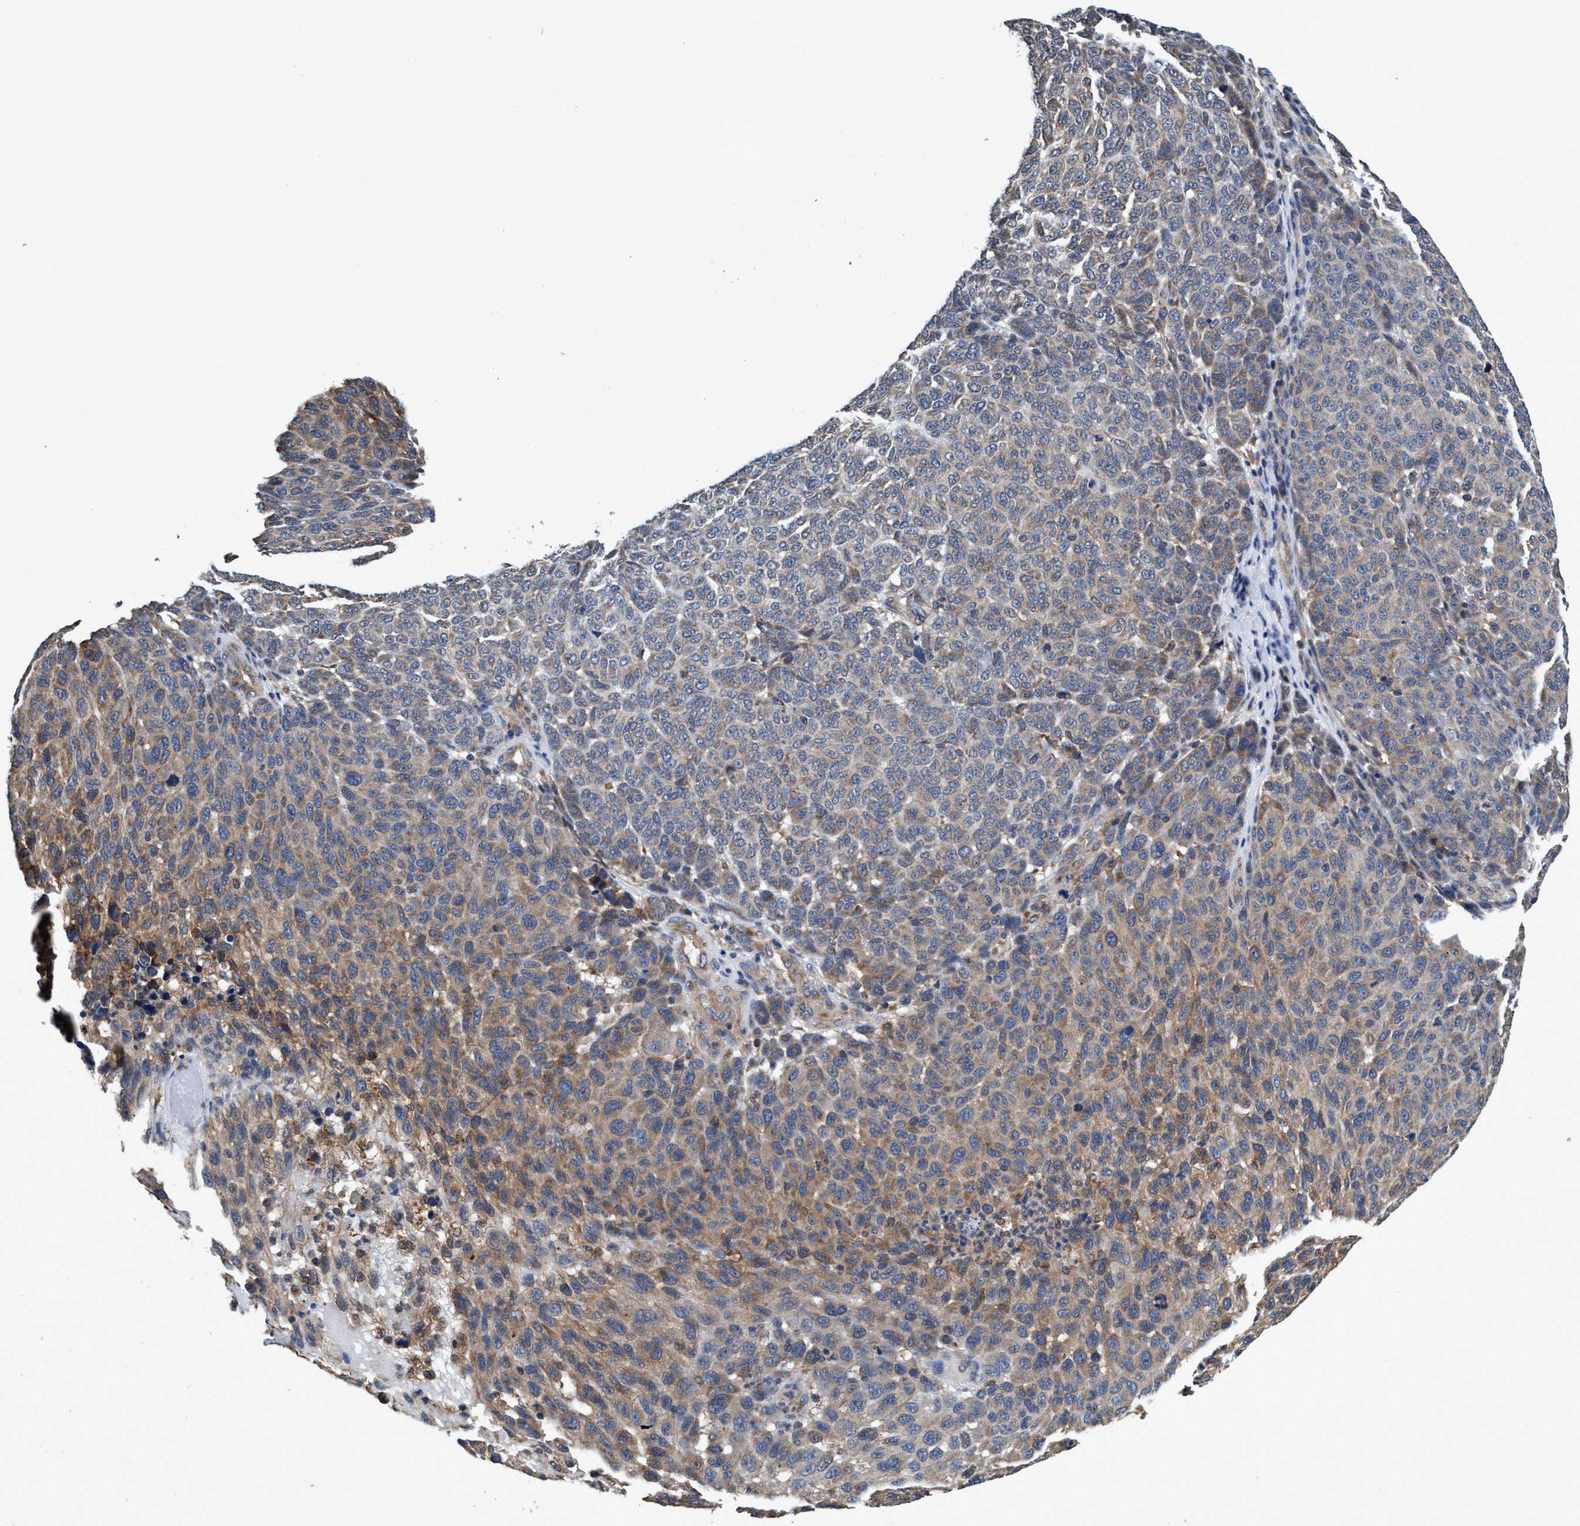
{"staining": {"intensity": "moderate", "quantity": ">75%", "location": "cytoplasmic/membranous"}, "tissue": "melanoma", "cell_type": "Tumor cells", "image_type": "cancer", "snomed": [{"axis": "morphology", "description": "Malignant melanoma, NOS"}, {"axis": "topography", "description": "Skin"}], "caption": "IHC (DAB) staining of human malignant melanoma demonstrates moderate cytoplasmic/membranous protein expression in approximately >75% of tumor cells.", "gene": "CALCOCO2", "patient": {"sex": "male", "age": 59}}